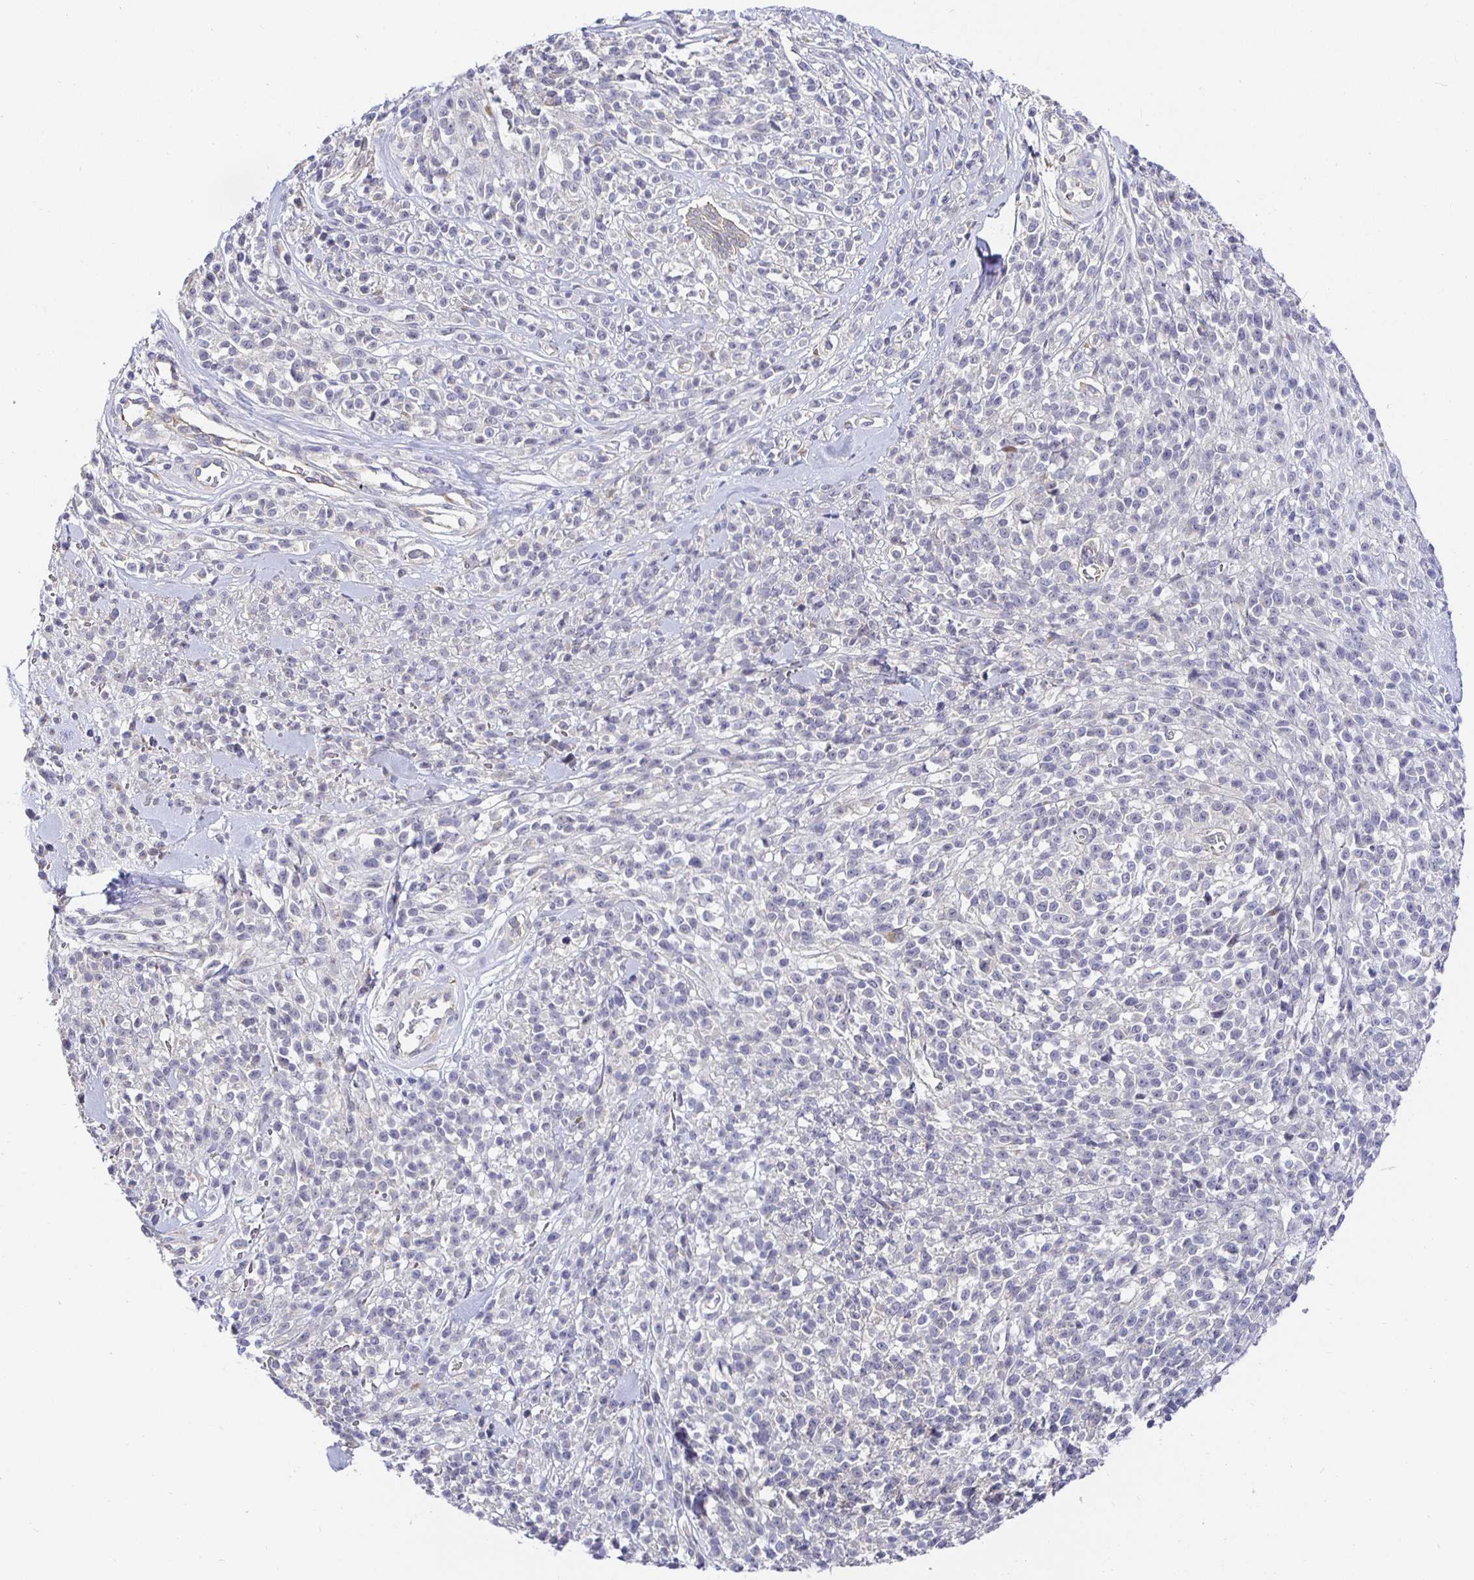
{"staining": {"intensity": "negative", "quantity": "none", "location": "none"}, "tissue": "melanoma", "cell_type": "Tumor cells", "image_type": "cancer", "snomed": [{"axis": "morphology", "description": "Malignant melanoma, NOS"}, {"axis": "topography", "description": "Skin"}, {"axis": "topography", "description": "Skin of trunk"}], "caption": "This is an IHC photomicrograph of melanoma. There is no expression in tumor cells.", "gene": "OPALIN", "patient": {"sex": "male", "age": 74}}